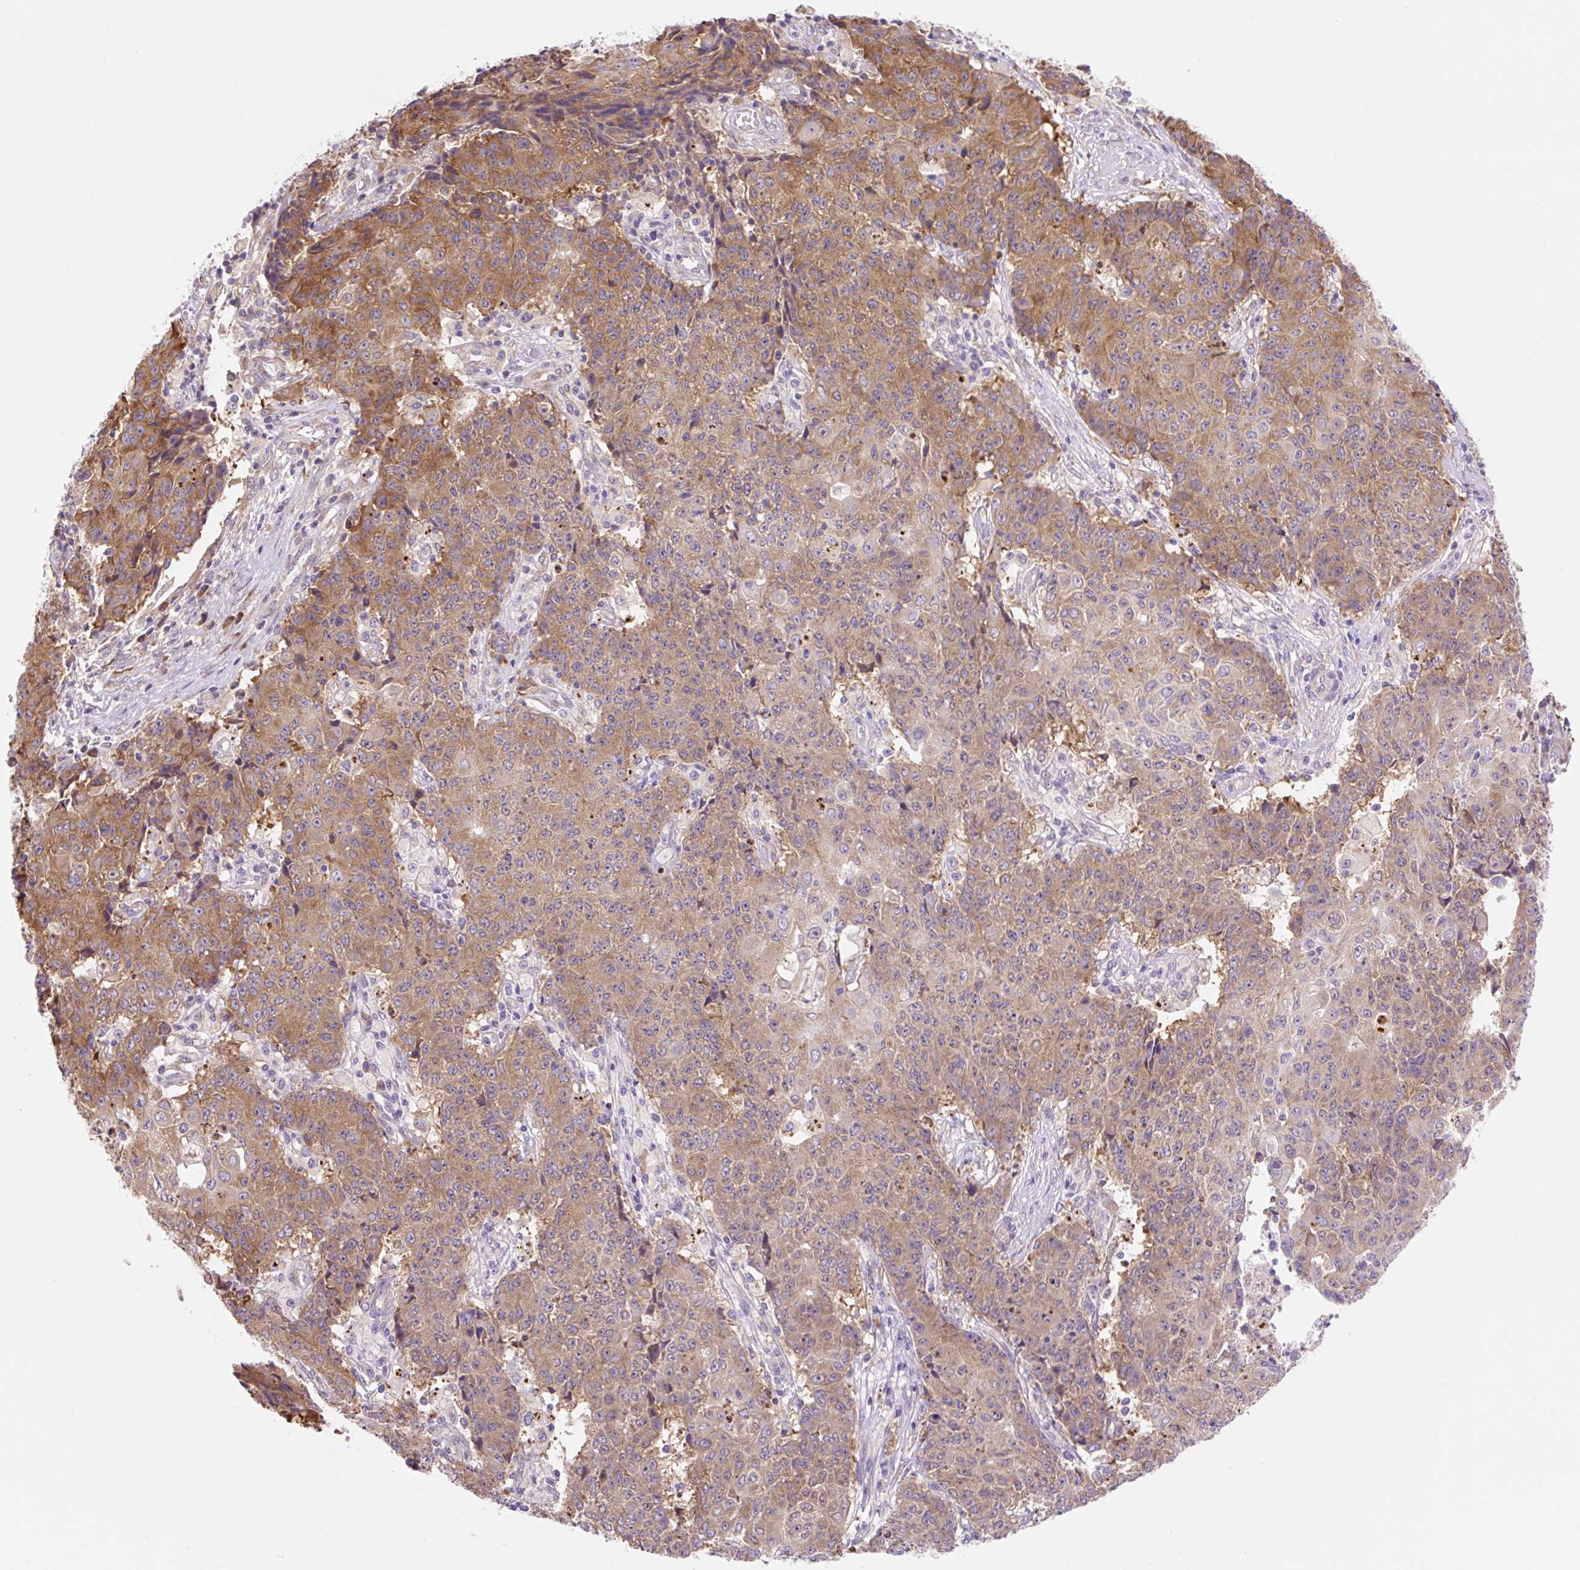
{"staining": {"intensity": "moderate", "quantity": ">75%", "location": "cytoplasmic/membranous"}, "tissue": "ovarian cancer", "cell_type": "Tumor cells", "image_type": "cancer", "snomed": [{"axis": "morphology", "description": "Carcinoma, endometroid"}, {"axis": "topography", "description": "Ovary"}], "caption": "Ovarian endometroid carcinoma stained with immunohistochemistry (IHC) exhibits moderate cytoplasmic/membranous staining in approximately >75% of tumor cells.", "gene": "GPR45", "patient": {"sex": "female", "age": 42}}